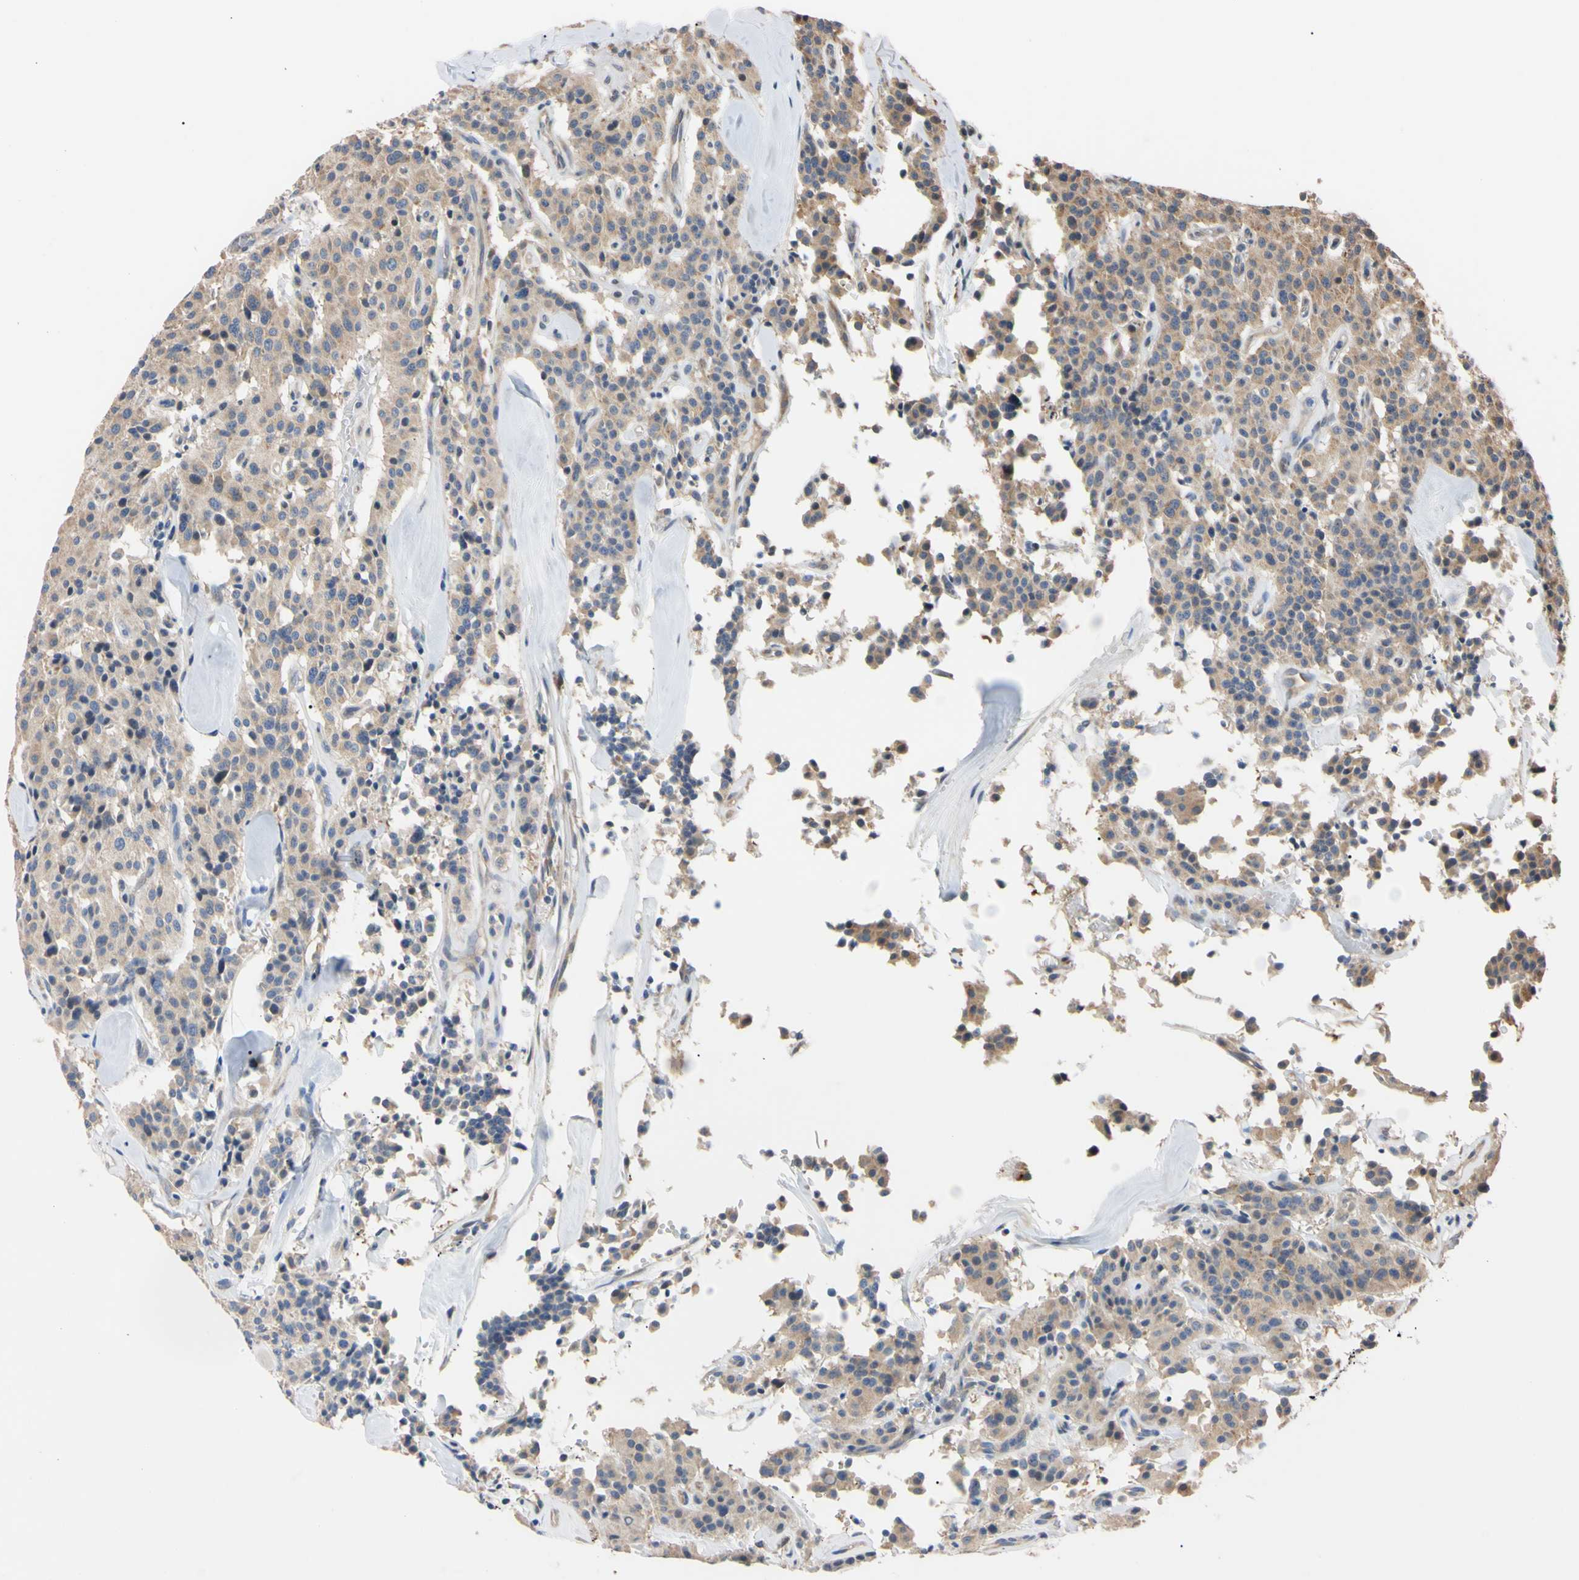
{"staining": {"intensity": "weak", "quantity": ">75%", "location": "cytoplasmic/membranous"}, "tissue": "carcinoid", "cell_type": "Tumor cells", "image_type": "cancer", "snomed": [{"axis": "morphology", "description": "Carcinoid, malignant, NOS"}, {"axis": "topography", "description": "Lung"}], "caption": "Carcinoid (malignant) was stained to show a protein in brown. There is low levels of weak cytoplasmic/membranous expression in approximately >75% of tumor cells. Immunohistochemistry stains the protein in brown and the nuclei are stained blue.", "gene": "RARS1", "patient": {"sex": "male", "age": 30}}